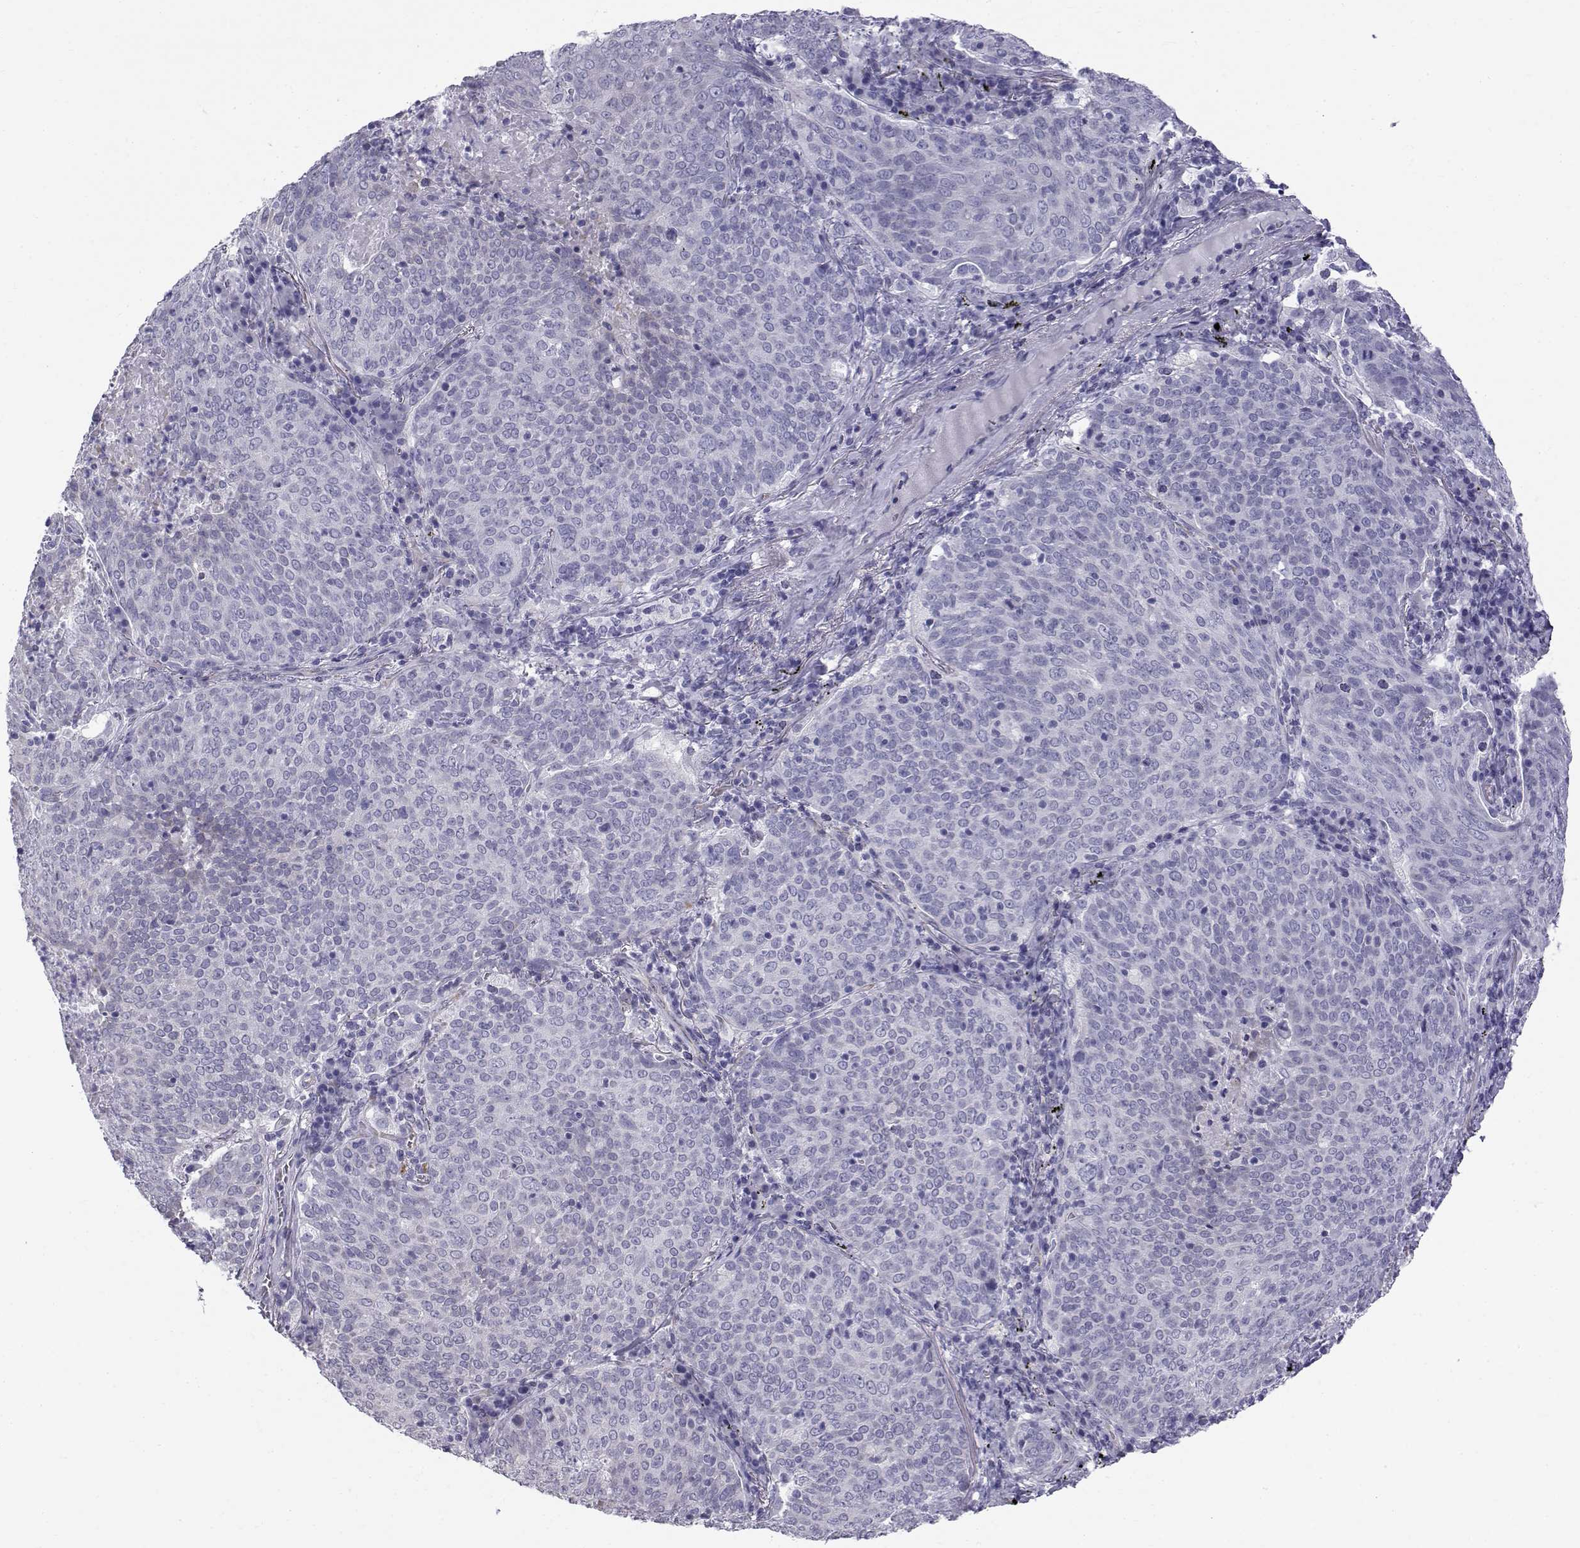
{"staining": {"intensity": "negative", "quantity": "none", "location": "none"}, "tissue": "lung cancer", "cell_type": "Tumor cells", "image_type": "cancer", "snomed": [{"axis": "morphology", "description": "Squamous cell carcinoma, NOS"}, {"axis": "topography", "description": "Lung"}], "caption": "Lung squamous cell carcinoma was stained to show a protein in brown. There is no significant staining in tumor cells.", "gene": "RNASE12", "patient": {"sex": "male", "age": 82}}